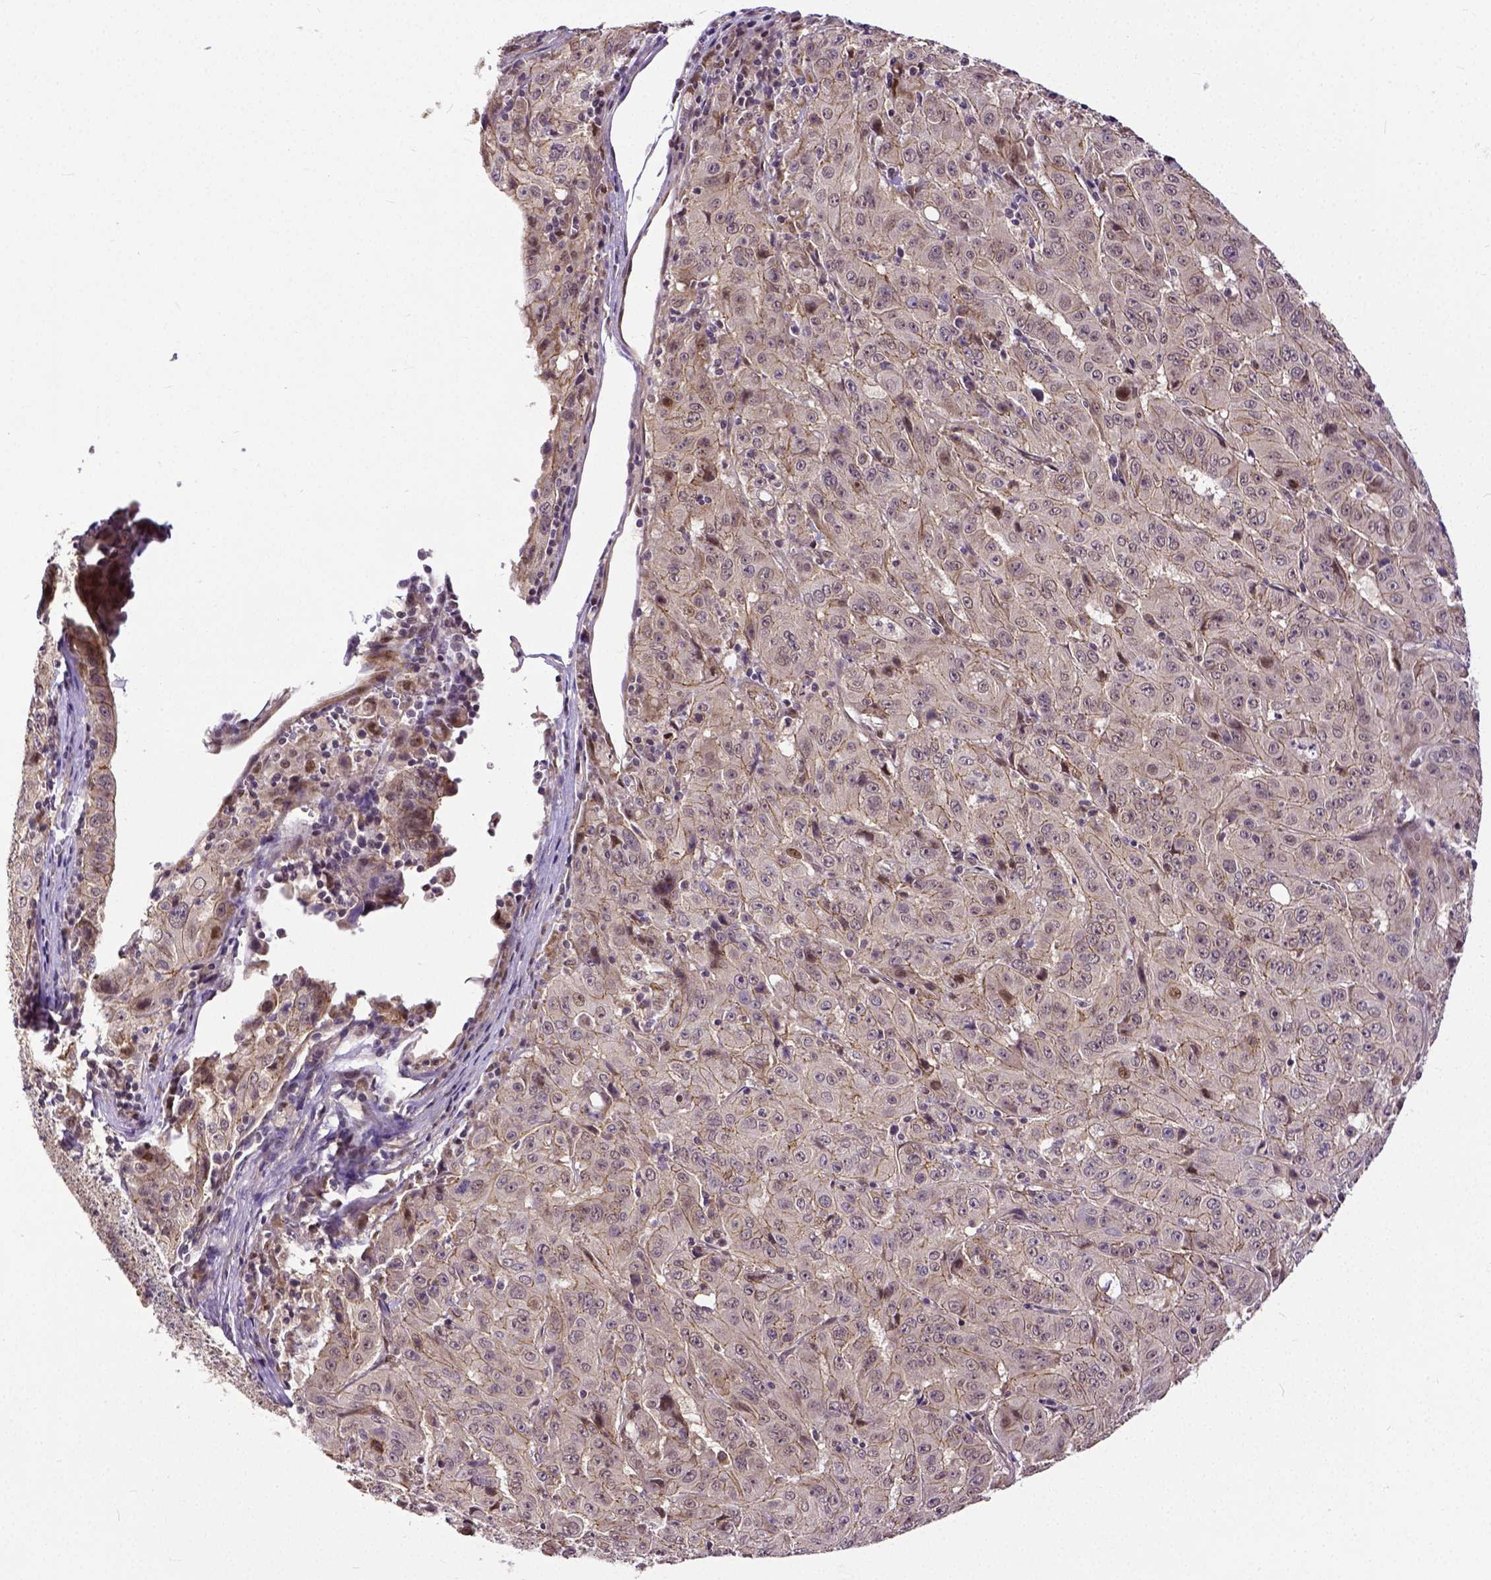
{"staining": {"intensity": "weak", "quantity": "25%-75%", "location": "cytoplasmic/membranous"}, "tissue": "pancreatic cancer", "cell_type": "Tumor cells", "image_type": "cancer", "snomed": [{"axis": "morphology", "description": "Adenocarcinoma, NOS"}, {"axis": "topography", "description": "Pancreas"}], "caption": "A high-resolution histopathology image shows immunohistochemistry (IHC) staining of adenocarcinoma (pancreatic), which displays weak cytoplasmic/membranous positivity in about 25%-75% of tumor cells. The protein of interest is shown in brown color, while the nuclei are stained blue.", "gene": "DICER1", "patient": {"sex": "male", "age": 63}}